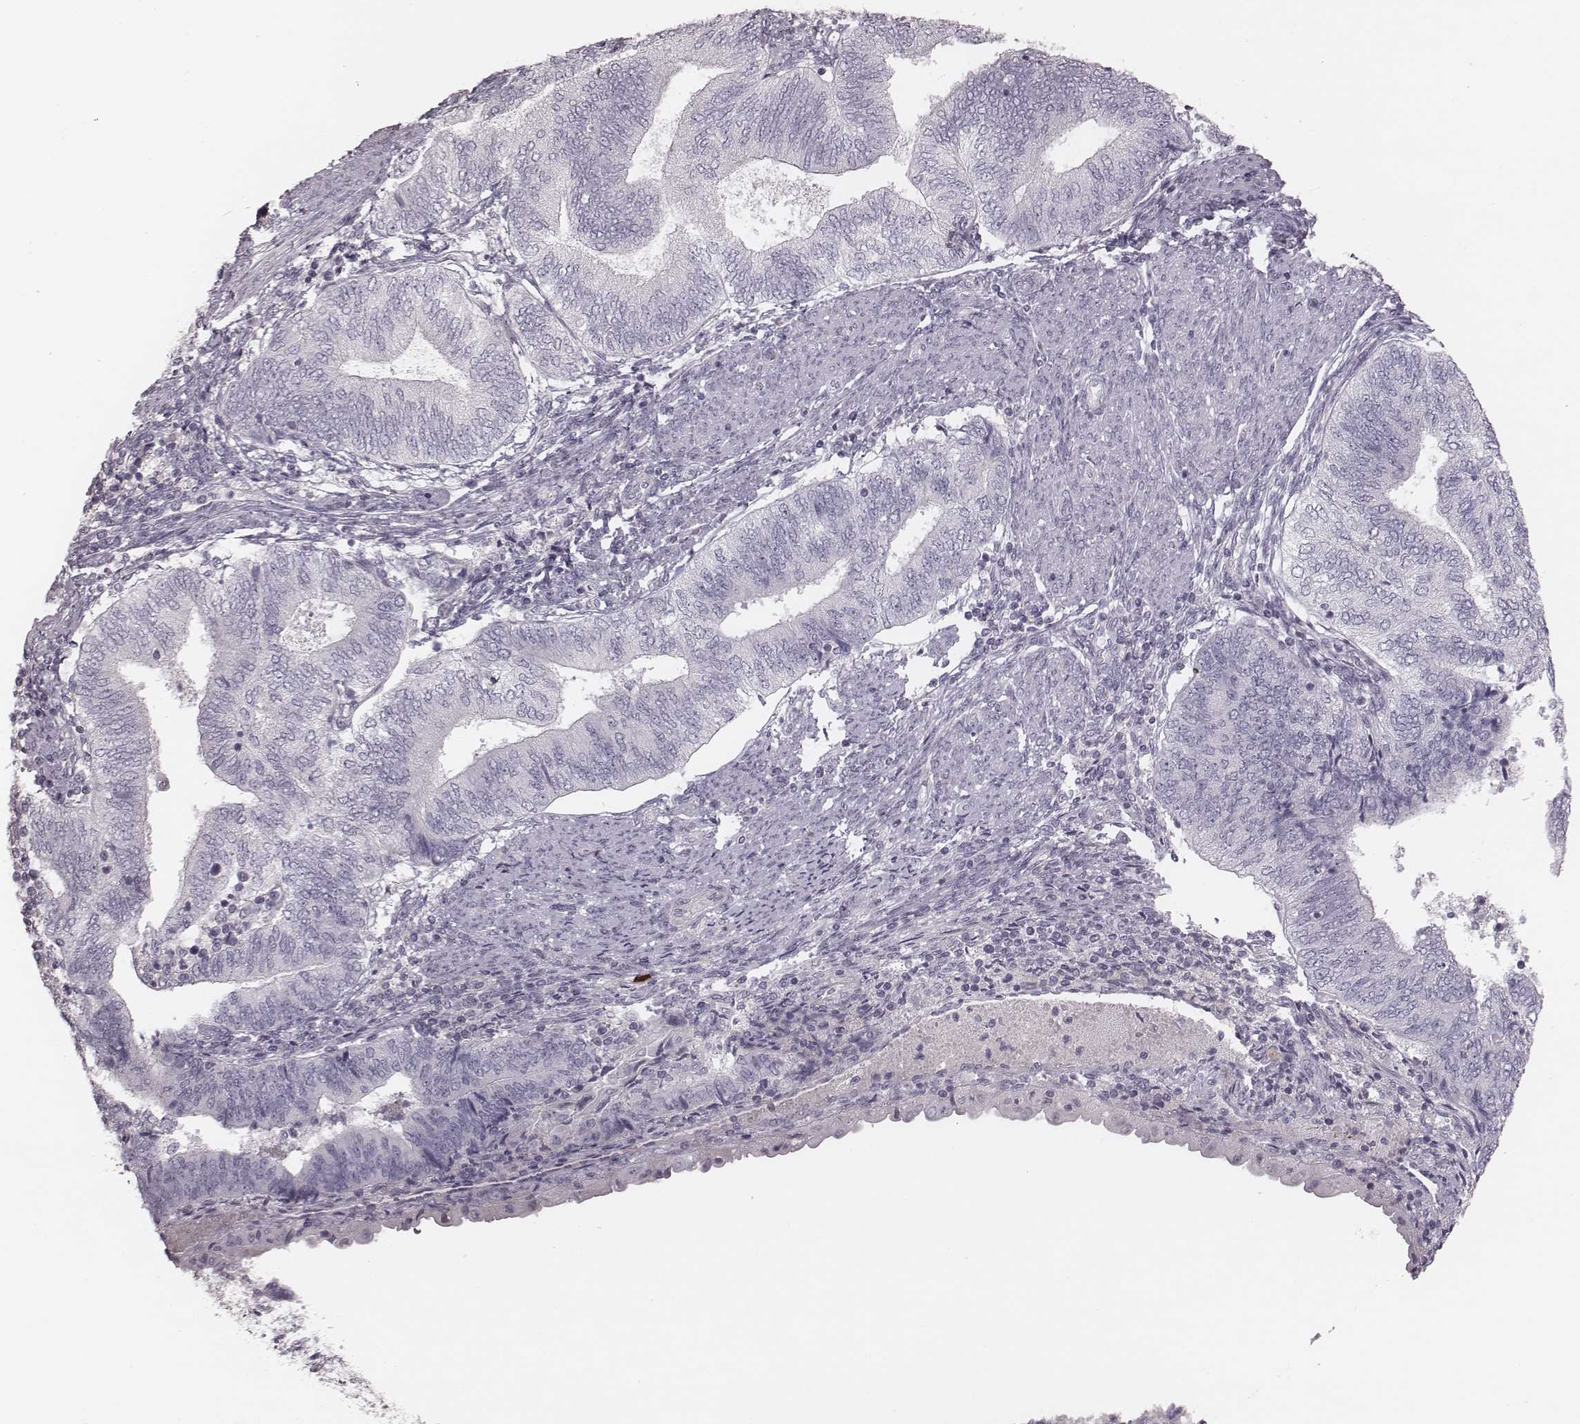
{"staining": {"intensity": "negative", "quantity": "none", "location": "none"}, "tissue": "endometrial cancer", "cell_type": "Tumor cells", "image_type": "cancer", "snomed": [{"axis": "morphology", "description": "Adenocarcinoma, NOS"}, {"axis": "topography", "description": "Endometrium"}], "caption": "Human endometrial adenocarcinoma stained for a protein using immunohistochemistry reveals no expression in tumor cells.", "gene": "S100Z", "patient": {"sex": "female", "age": 65}}